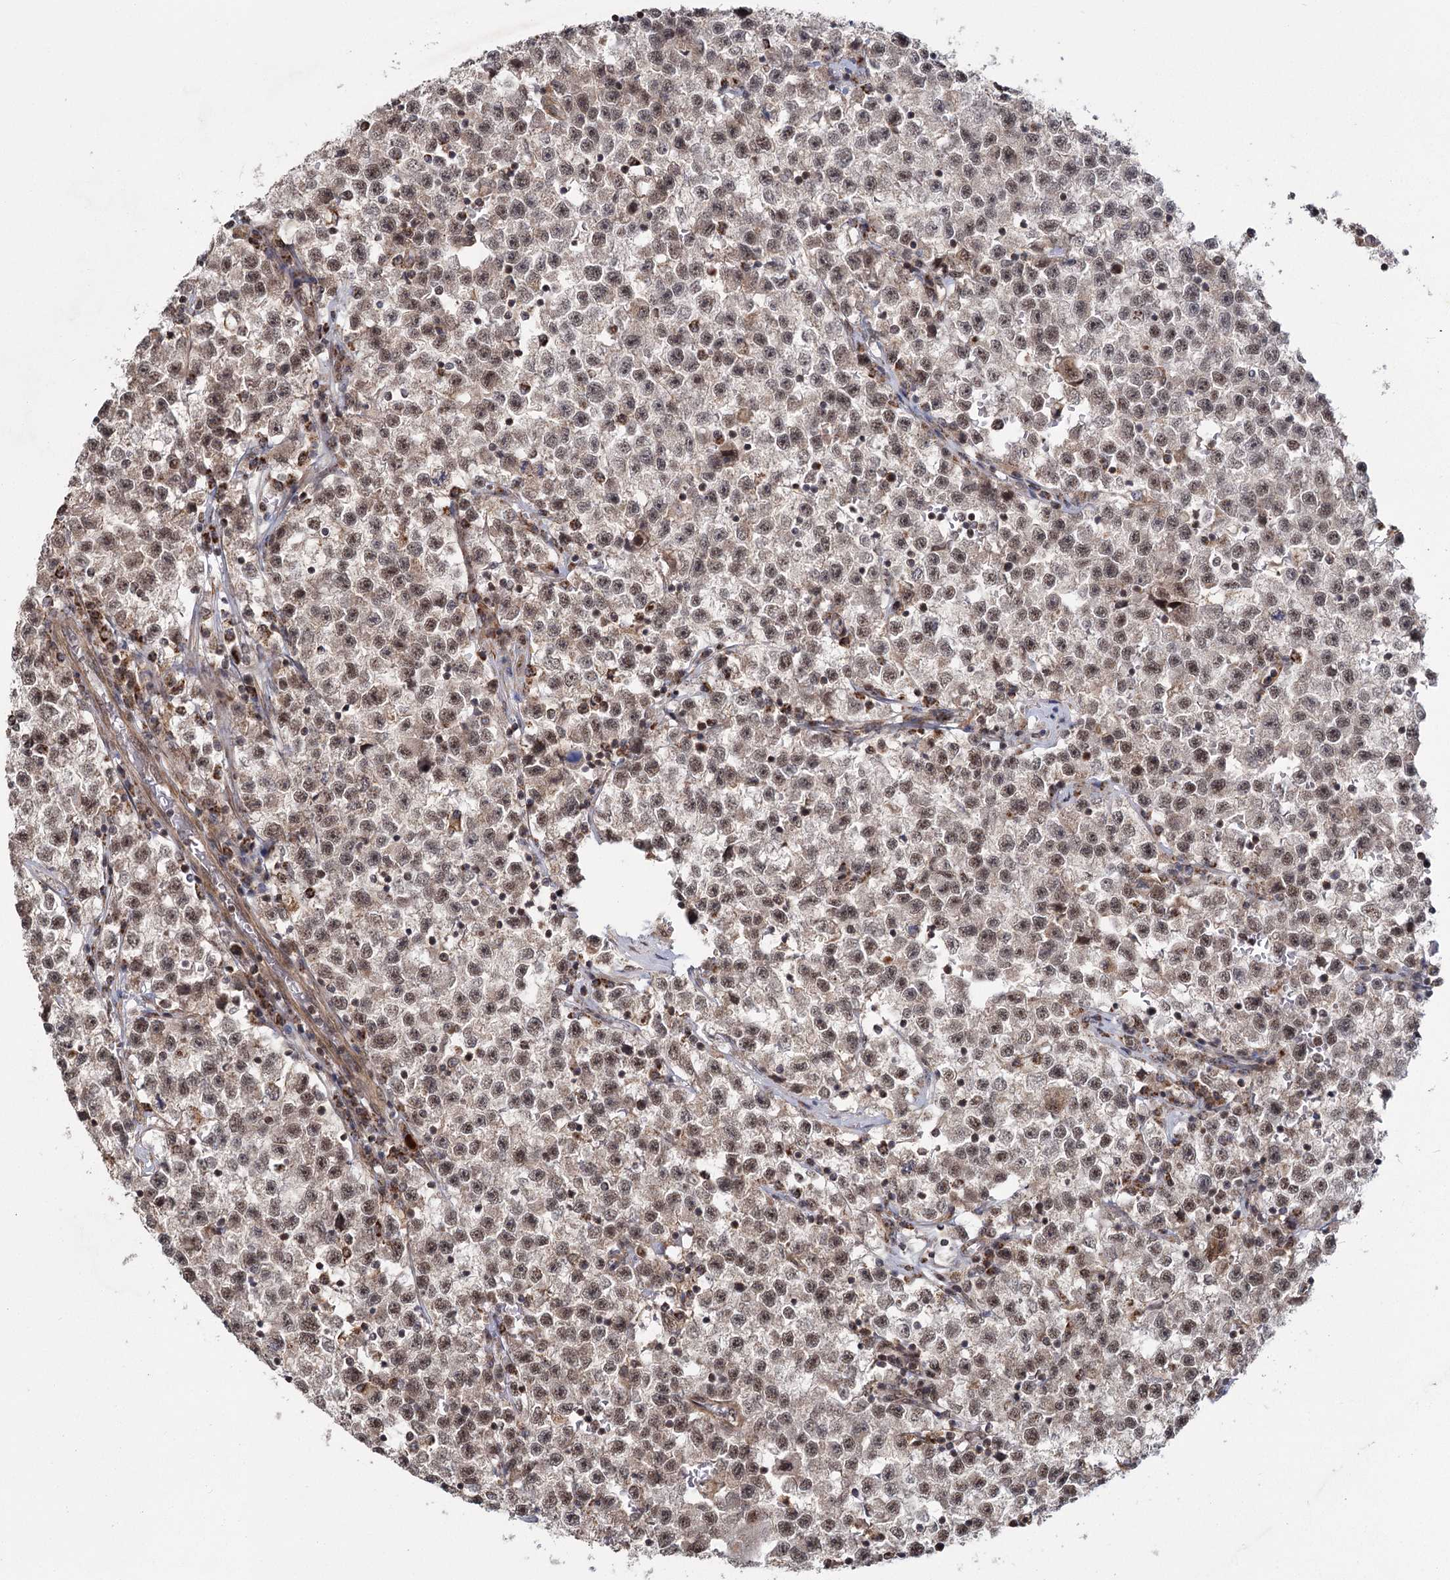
{"staining": {"intensity": "moderate", "quantity": ">75%", "location": "nuclear"}, "tissue": "testis cancer", "cell_type": "Tumor cells", "image_type": "cancer", "snomed": [{"axis": "morphology", "description": "Seminoma, NOS"}, {"axis": "topography", "description": "Testis"}], "caption": "There is medium levels of moderate nuclear expression in tumor cells of seminoma (testis), as demonstrated by immunohistochemical staining (brown color).", "gene": "ZCCHC24", "patient": {"sex": "male", "age": 22}}